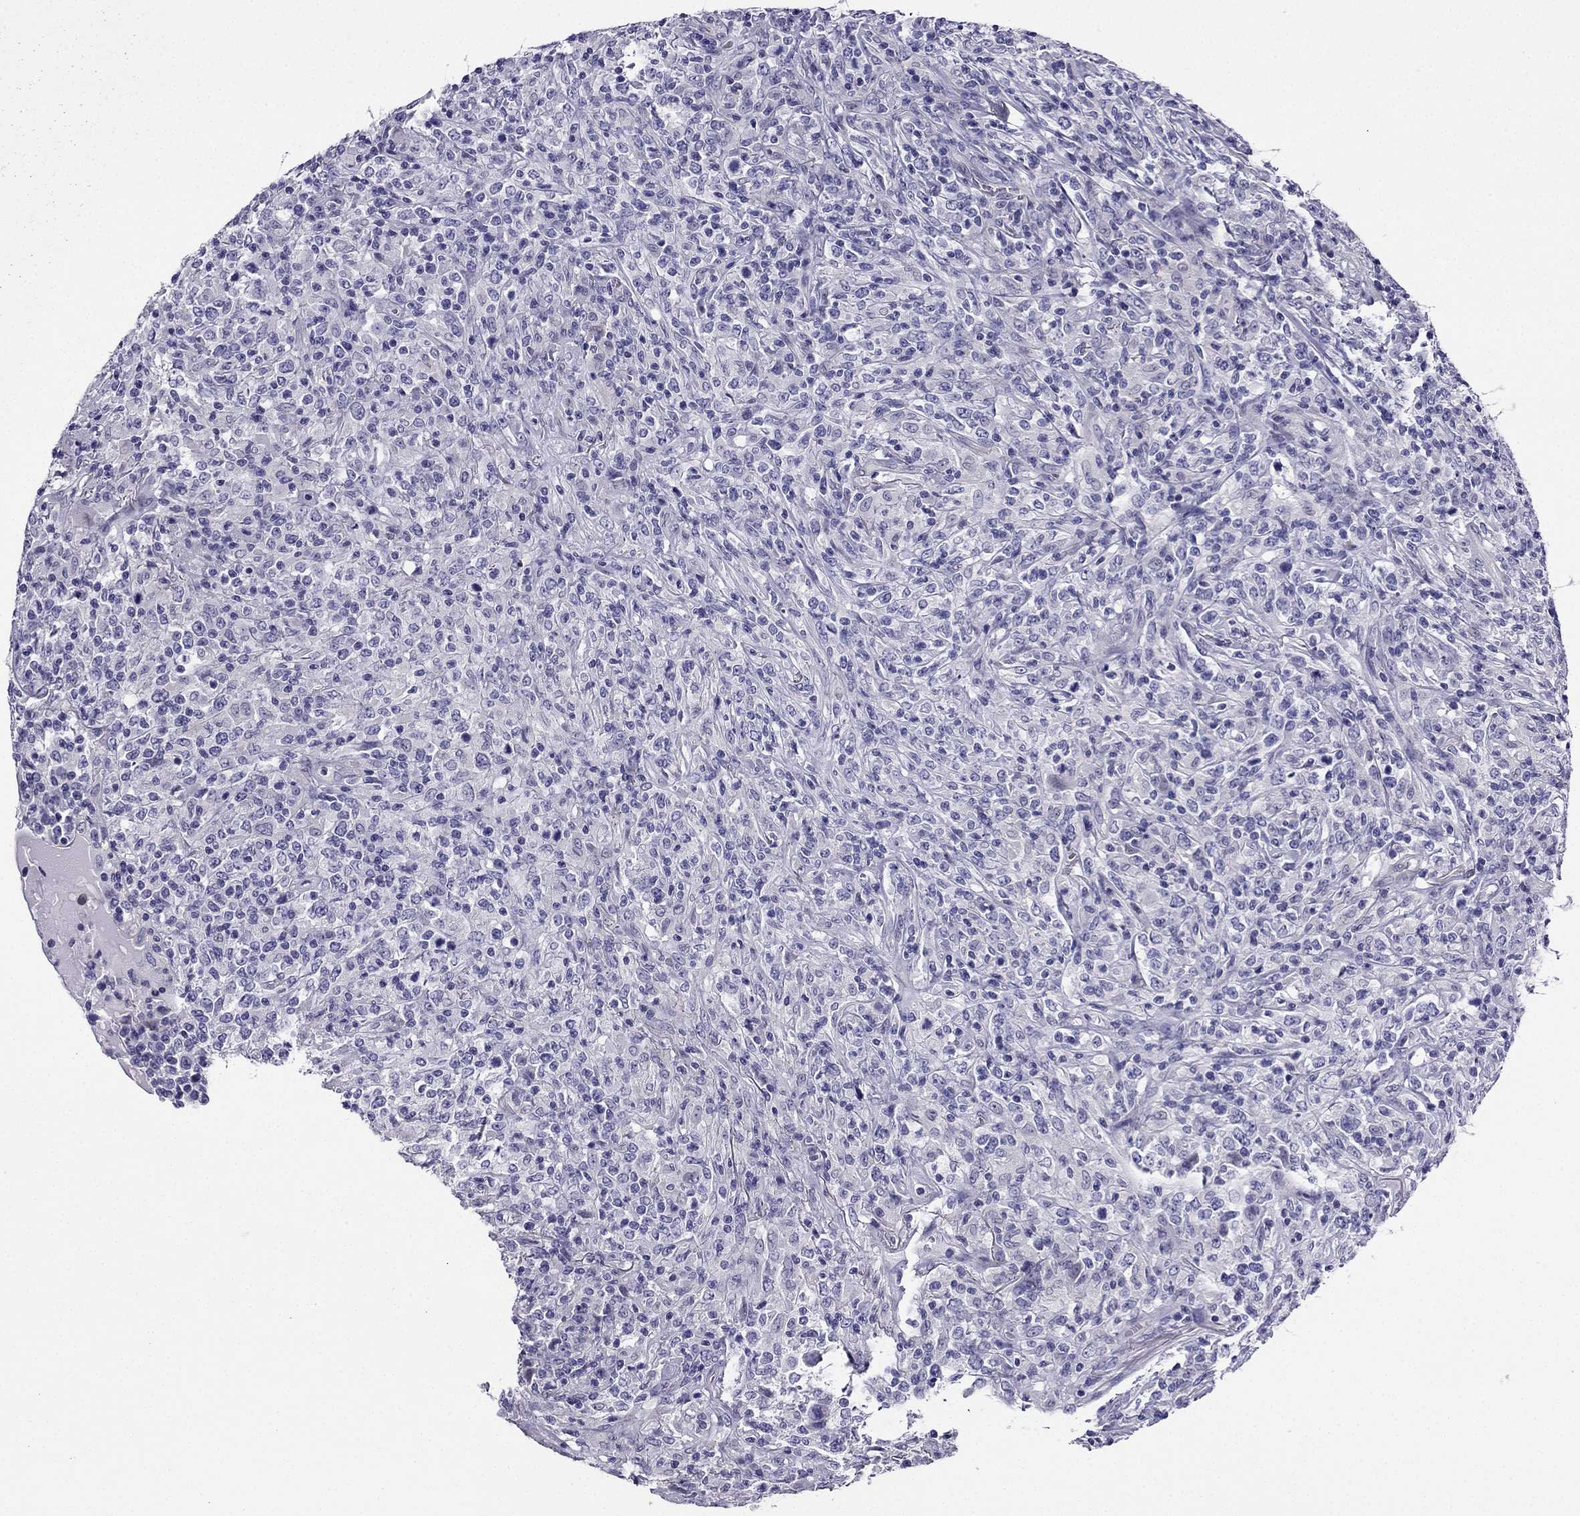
{"staining": {"intensity": "negative", "quantity": "none", "location": "none"}, "tissue": "lymphoma", "cell_type": "Tumor cells", "image_type": "cancer", "snomed": [{"axis": "morphology", "description": "Malignant lymphoma, non-Hodgkin's type, High grade"}, {"axis": "topography", "description": "Lung"}], "caption": "High magnification brightfield microscopy of high-grade malignant lymphoma, non-Hodgkin's type stained with DAB (brown) and counterstained with hematoxylin (blue): tumor cells show no significant staining.", "gene": "KCNJ10", "patient": {"sex": "male", "age": 79}}